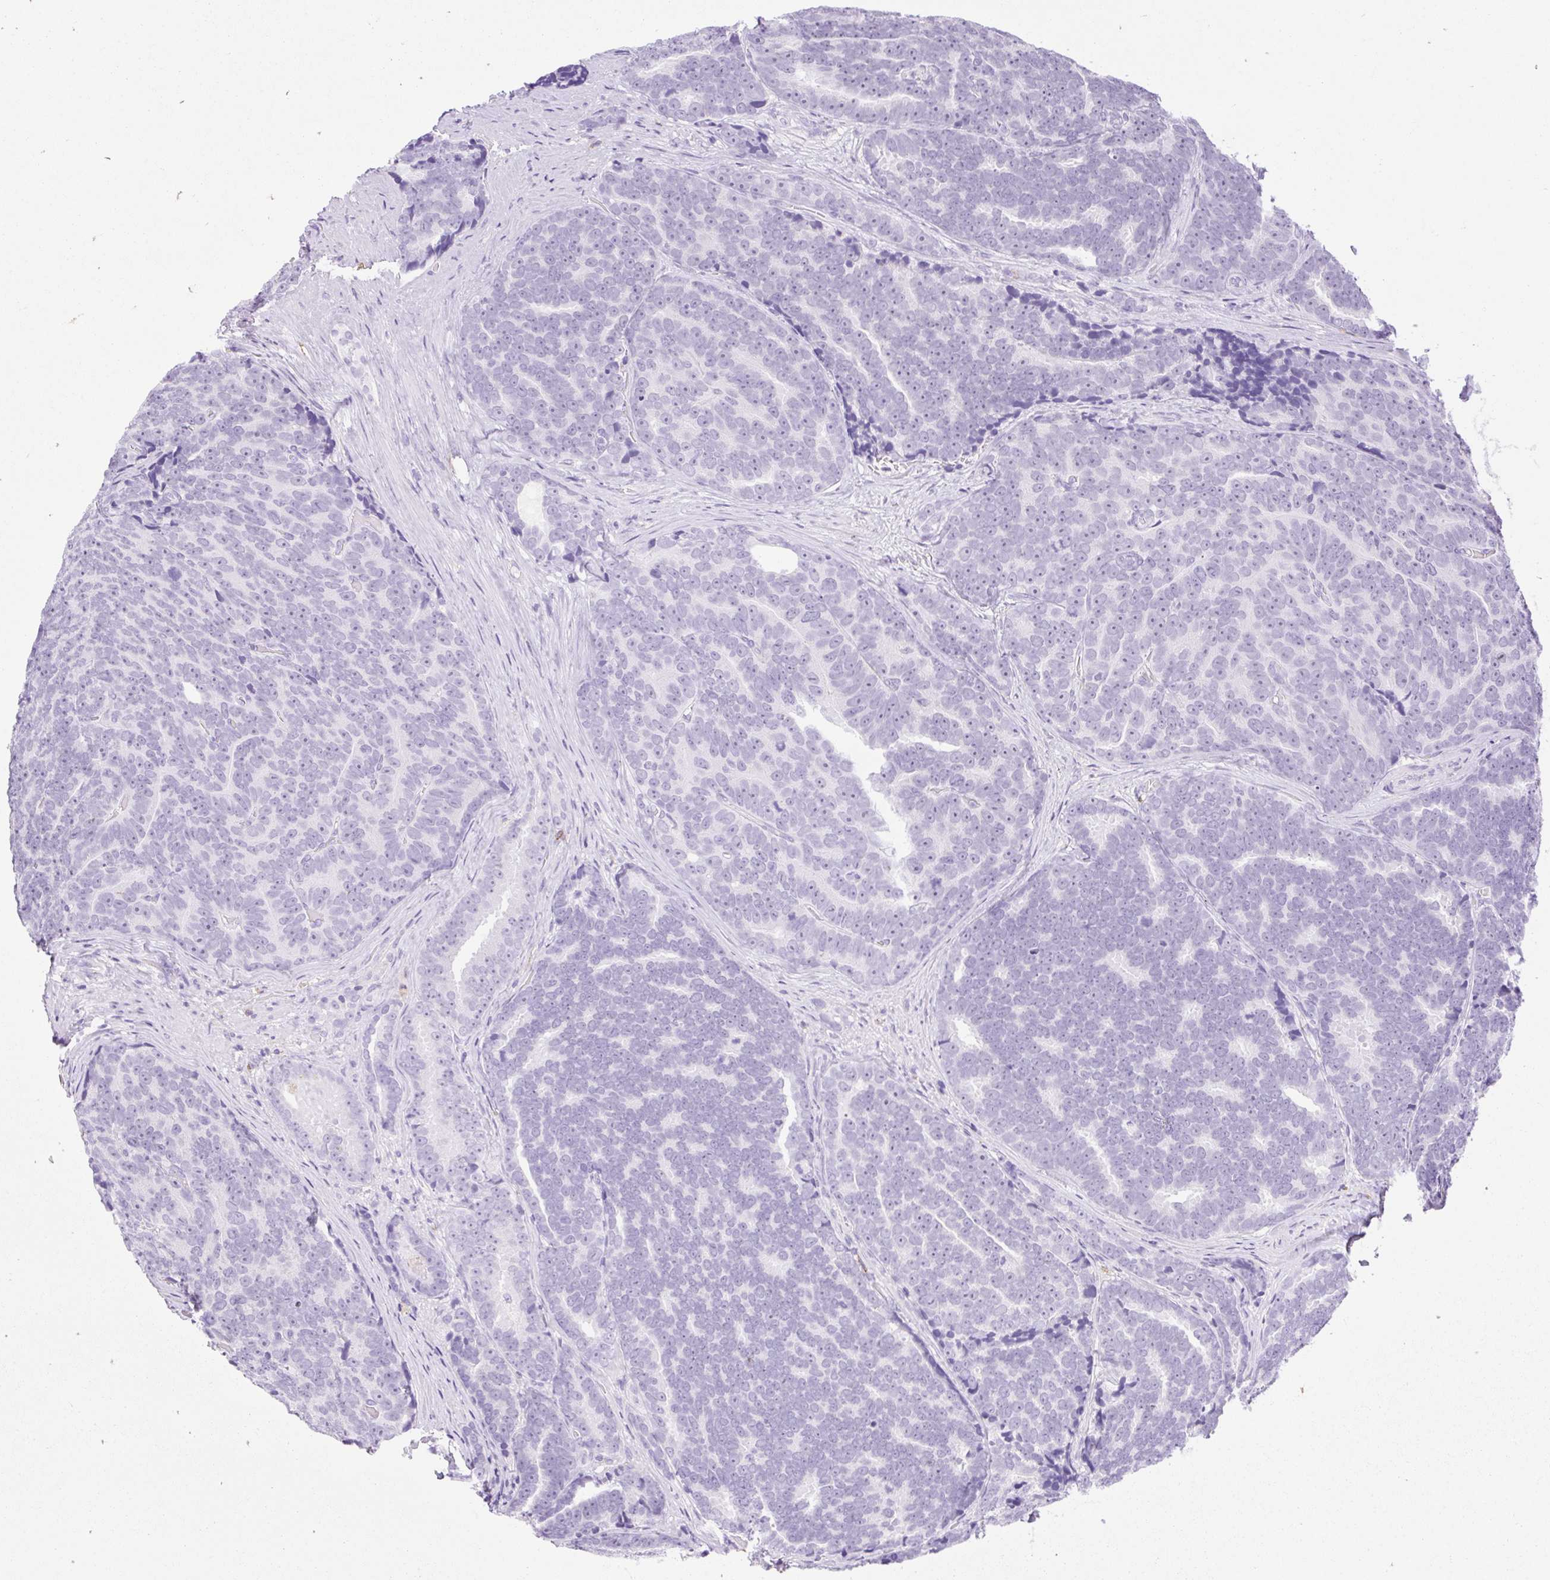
{"staining": {"intensity": "negative", "quantity": "none", "location": "none"}, "tissue": "prostate cancer", "cell_type": "Tumor cells", "image_type": "cancer", "snomed": [{"axis": "morphology", "description": "Adenocarcinoma, Low grade"}, {"axis": "topography", "description": "Prostate"}], "caption": "Prostate cancer (low-grade adenocarcinoma) stained for a protein using IHC displays no positivity tumor cells.", "gene": "SIGLEC1", "patient": {"sex": "male", "age": 62}}